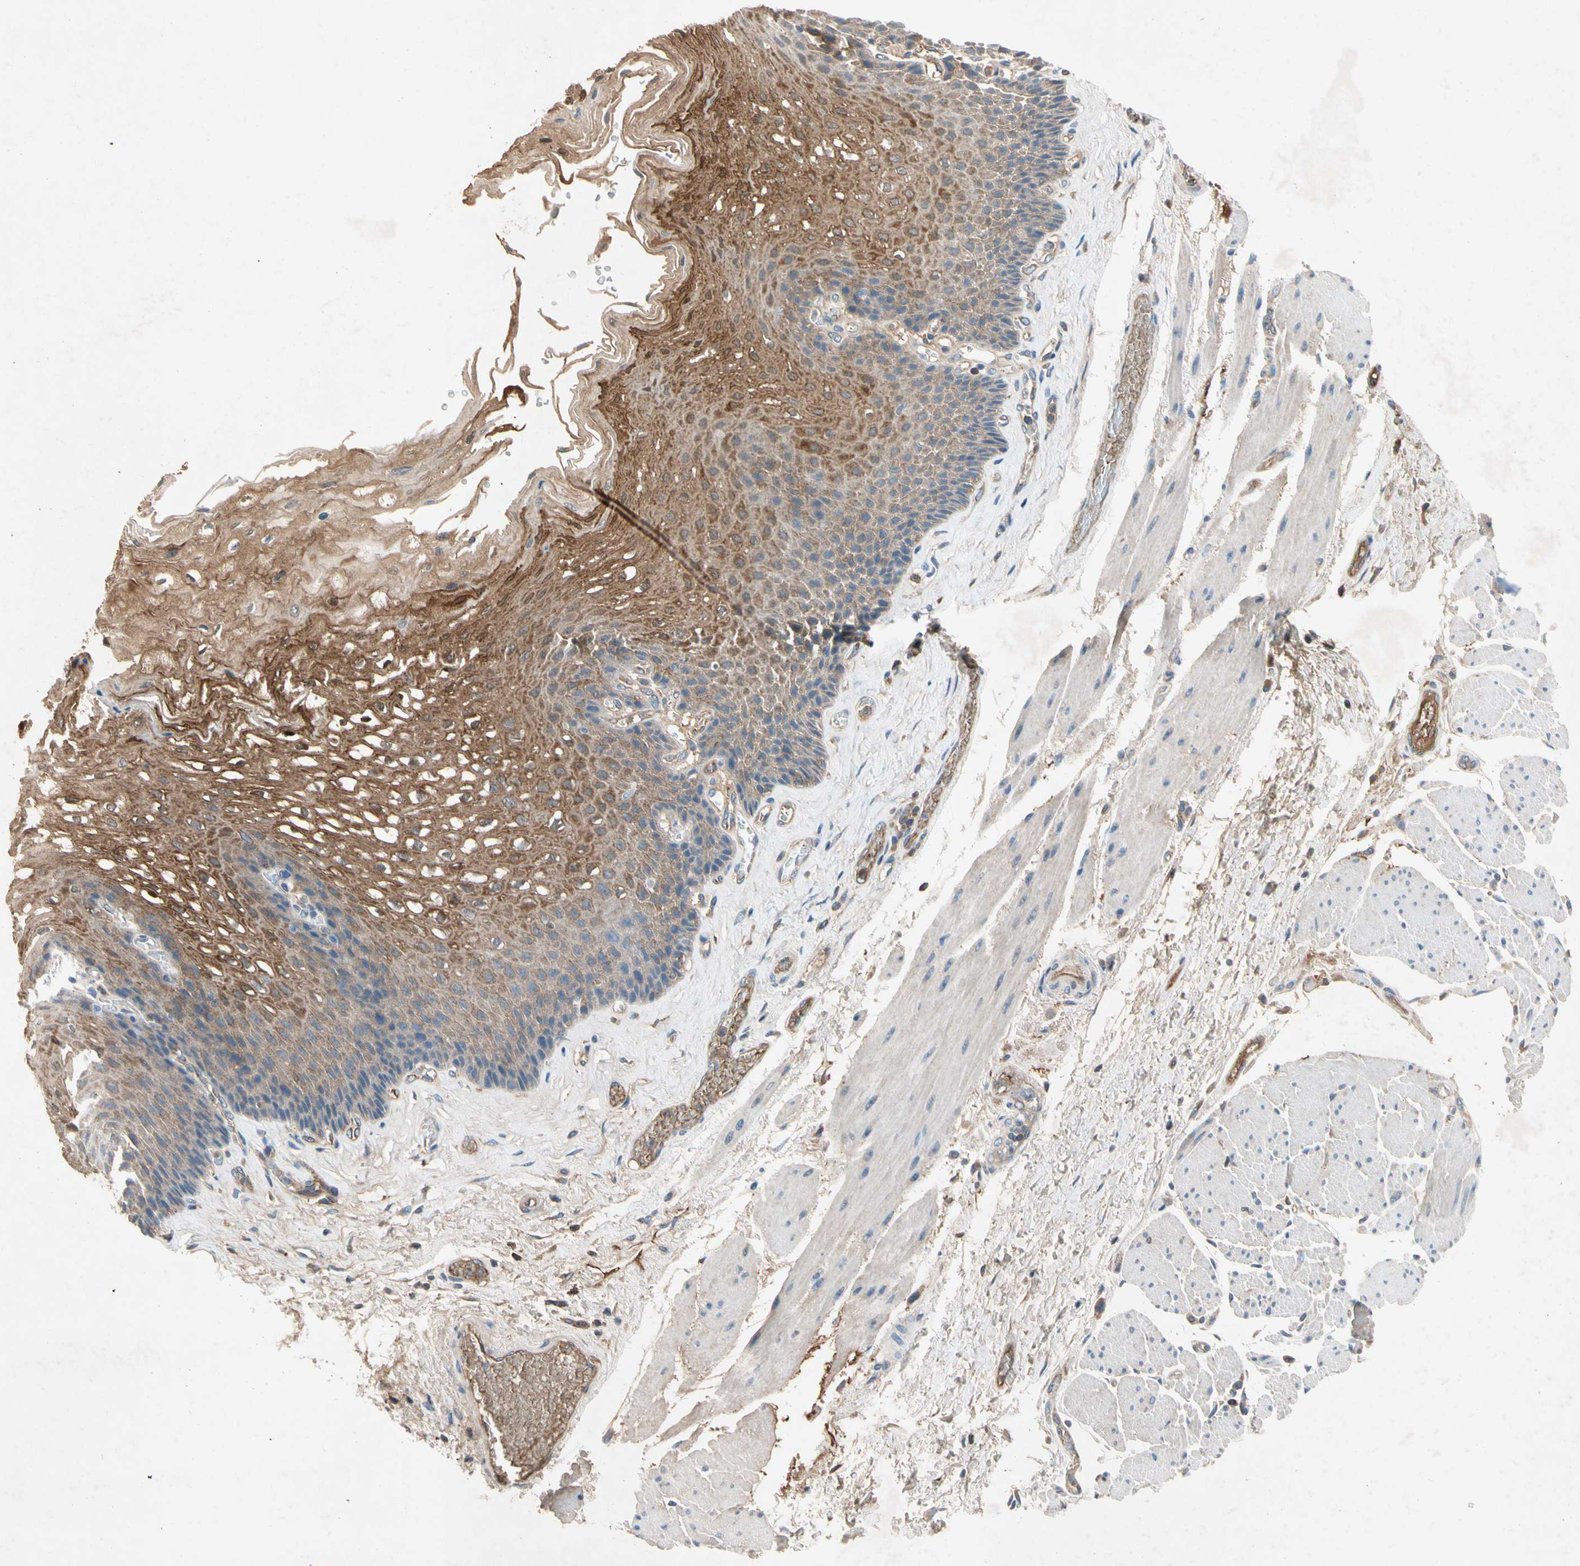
{"staining": {"intensity": "strong", "quantity": ">75%", "location": "cytoplasmic/membranous,nuclear"}, "tissue": "esophagus", "cell_type": "Squamous epithelial cells", "image_type": "normal", "snomed": [{"axis": "morphology", "description": "Normal tissue, NOS"}, {"axis": "topography", "description": "Esophagus"}], "caption": "Brown immunohistochemical staining in normal human esophagus displays strong cytoplasmic/membranous,nuclear expression in about >75% of squamous epithelial cells.", "gene": "NDFIP2", "patient": {"sex": "female", "age": 72}}